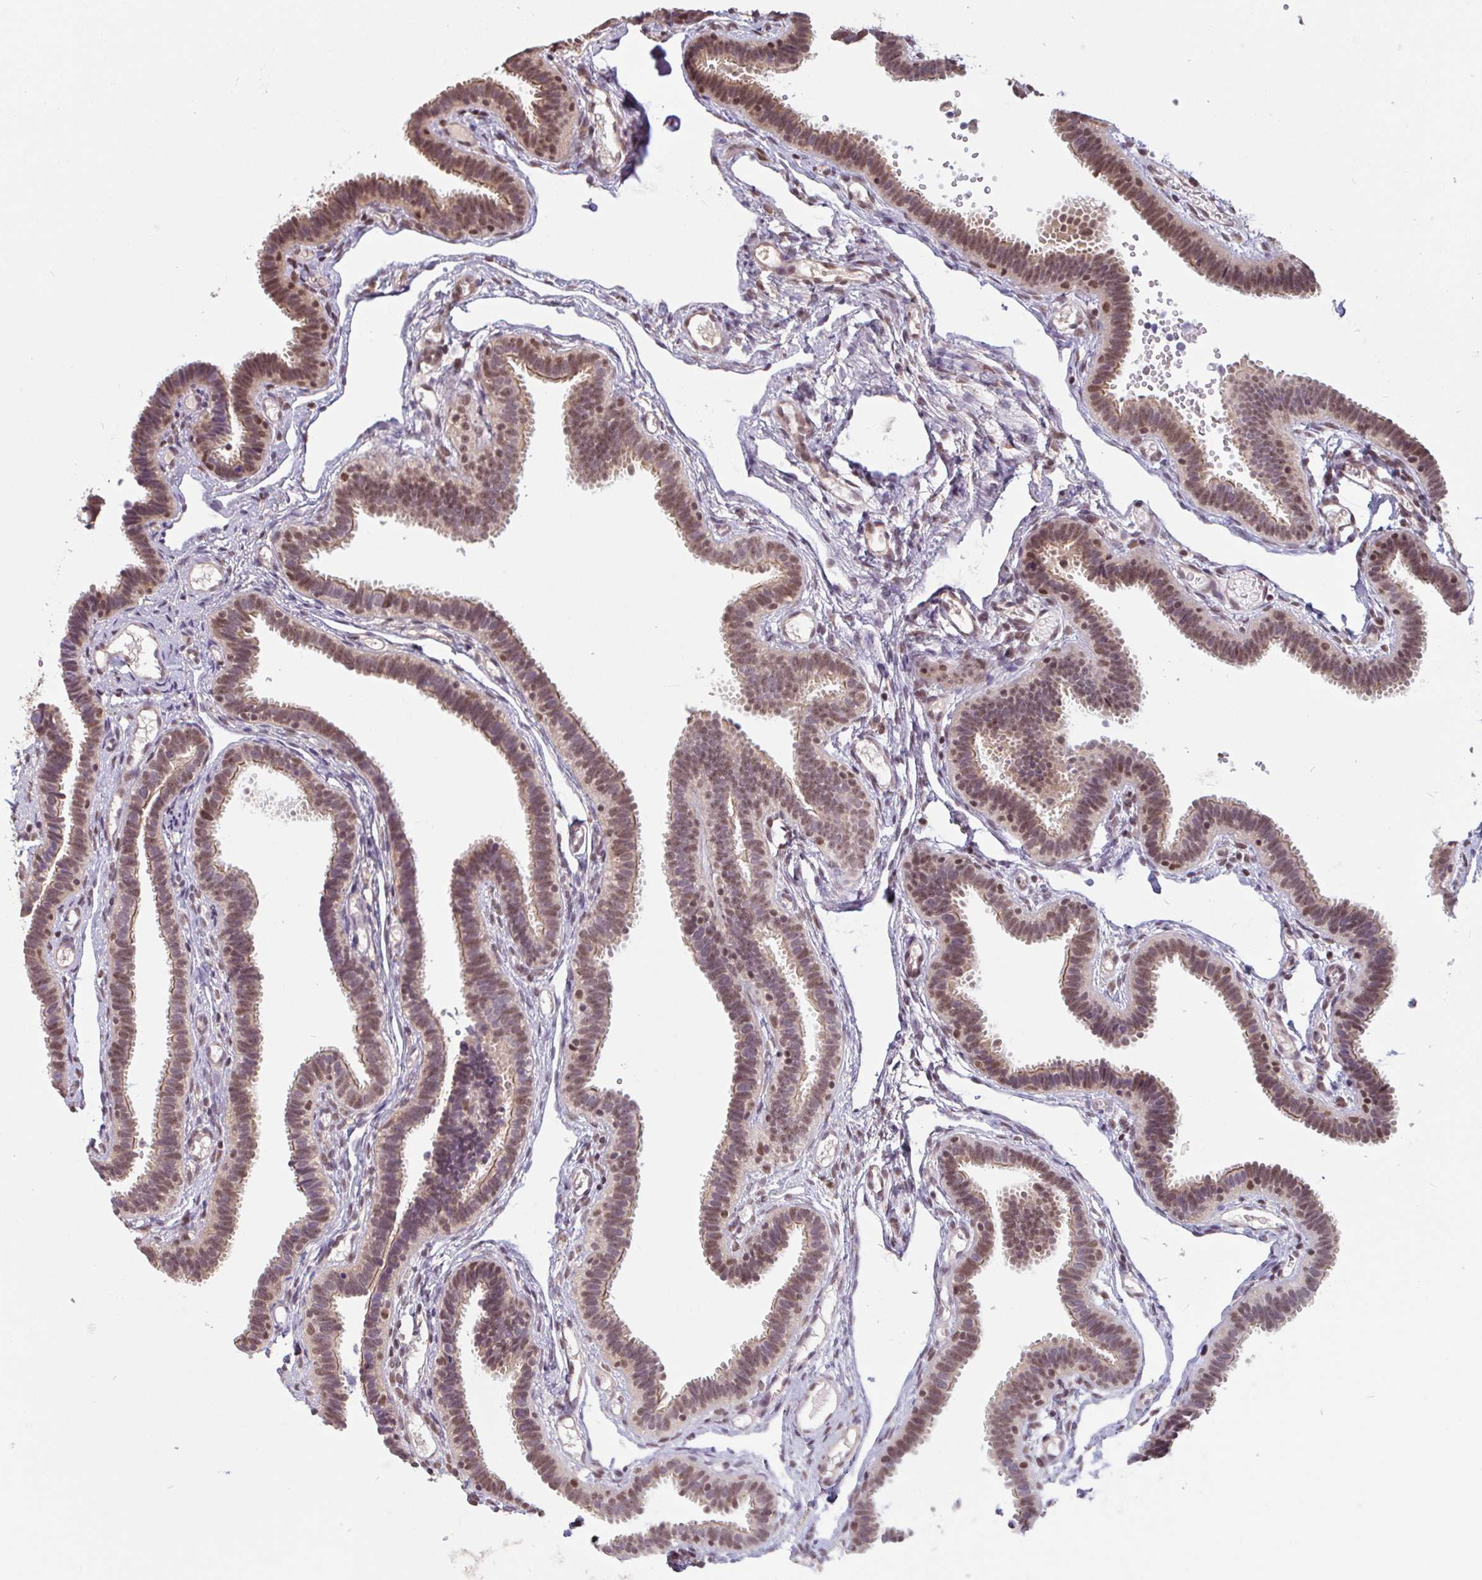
{"staining": {"intensity": "moderate", "quantity": ">75%", "location": "nuclear"}, "tissue": "fallopian tube", "cell_type": "Glandular cells", "image_type": "normal", "snomed": [{"axis": "morphology", "description": "Normal tissue, NOS"}, {"axis": "topography", "description": "Fallopian tube"}], "caption": "Human fallopian tube stained with a brown dye reveals moderate nuclear positive expression in about >75% of glandular cells.", "gene": "DR1", "patient": {"sex": "female", "age": 37}}